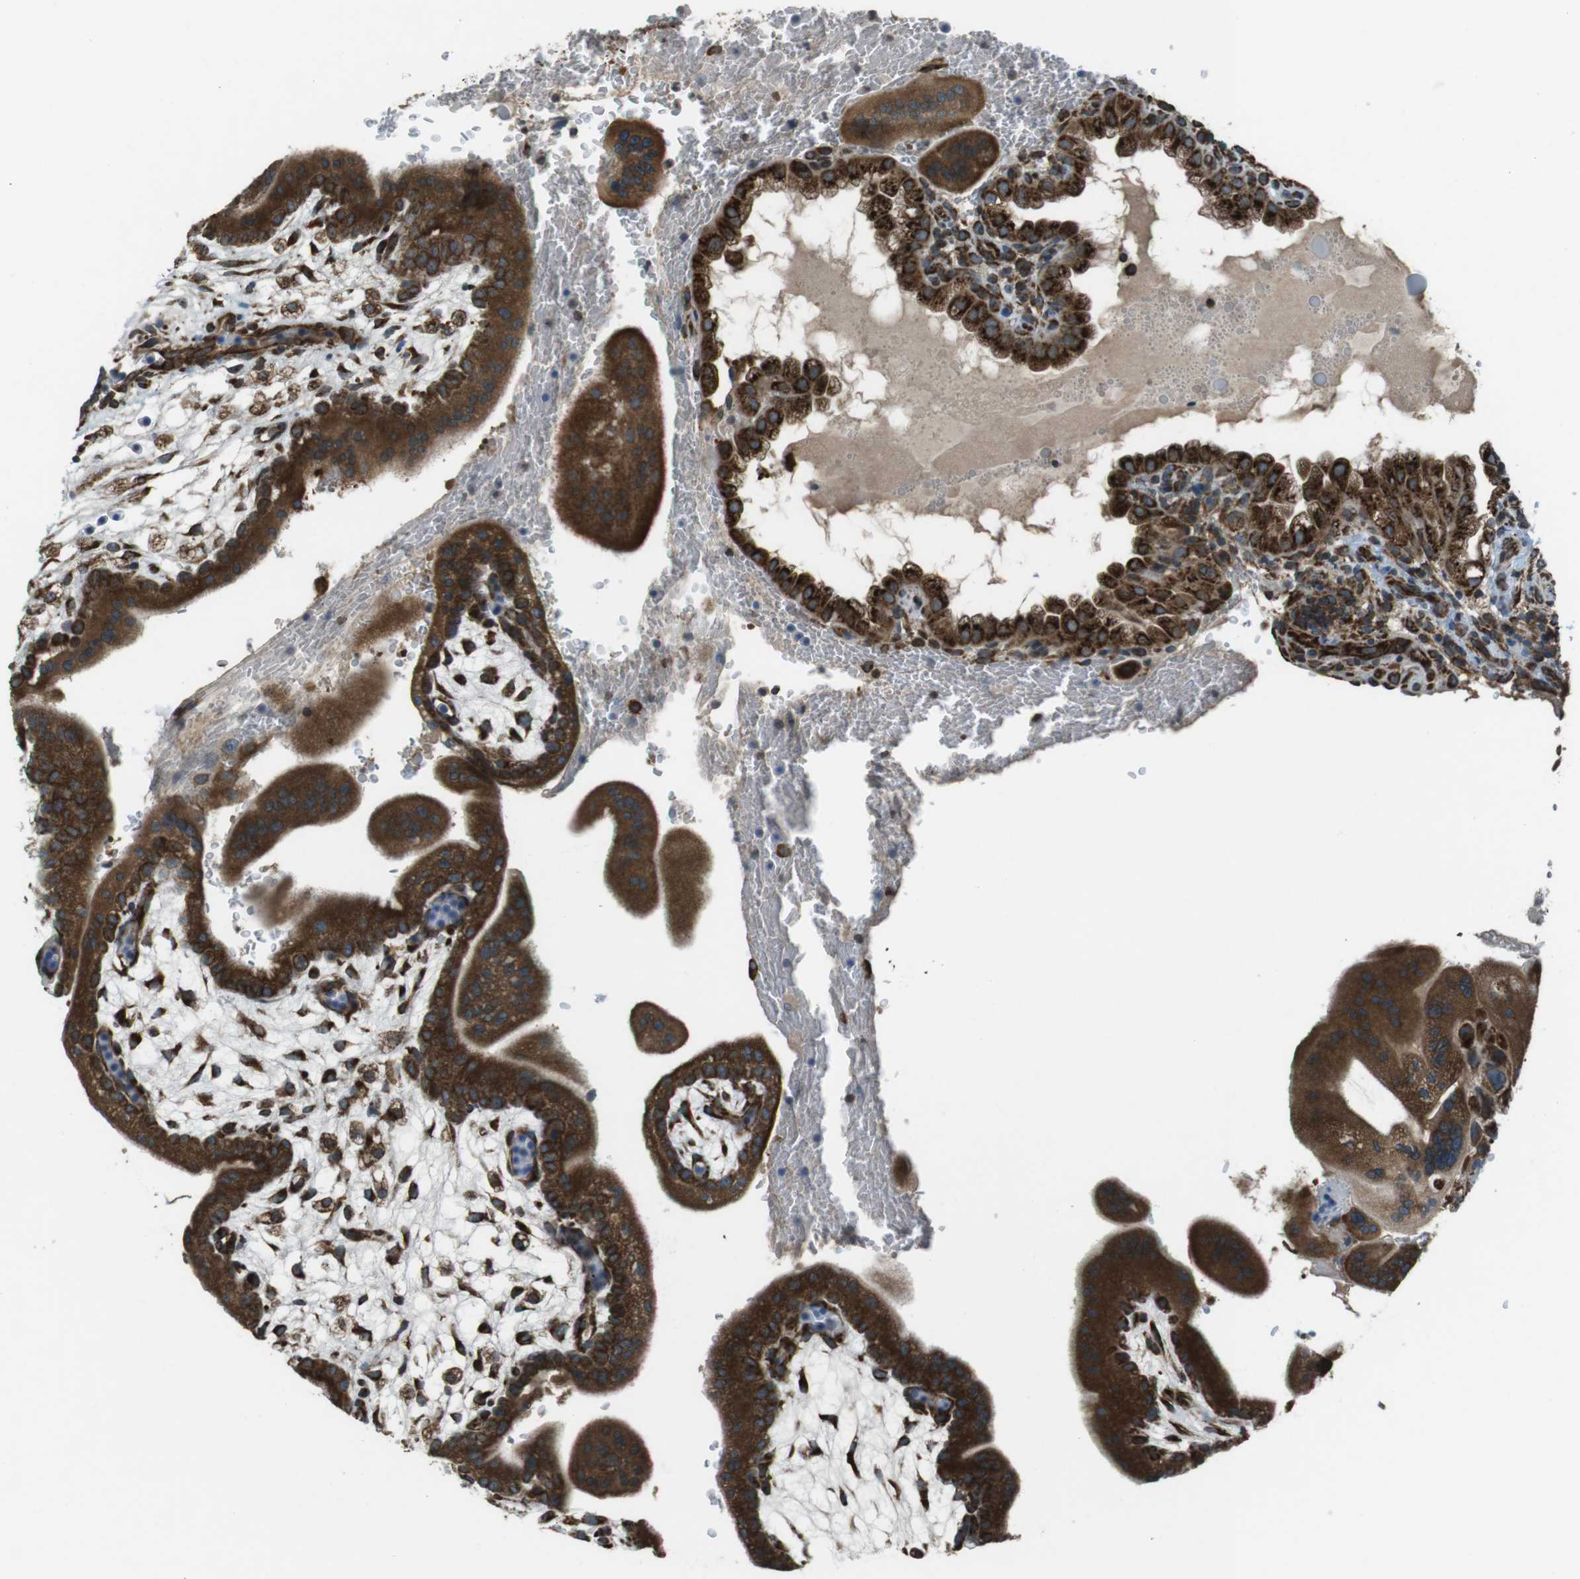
{"staining": {"intensity": "strong", "quantity": ">75%", "location": "cytoplasmic/membranous"}, "tissue": "placenta", "cell_type": "Decidual cells", "image_type": "normal", "snomed": [{"axis": "morphology", "description": "Normal tissue, NOS"}, {"axis": "topography", "description": "Placenta"}], "caption": "An immunohistochemistry (IHC) histopathology image of unremarkable tissue is shown. Protein staining in brown shows strong cytoplasmic/membranous positivity in placenta within decidual cells.", "gene": "KTN1", "patient": {"sex": "female", "age": 35}}